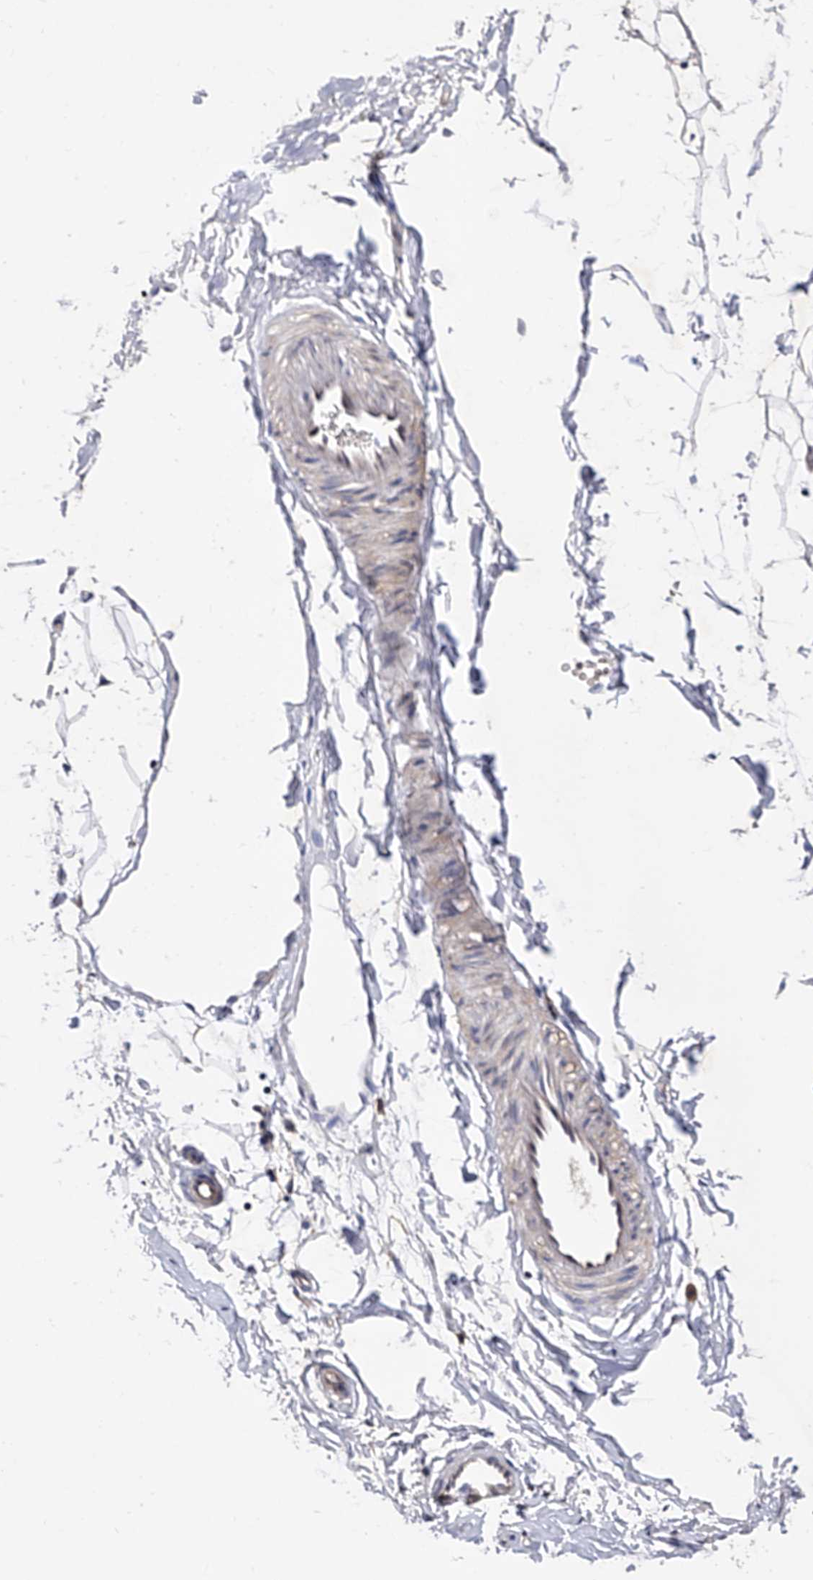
{"staining": {"intensity": "negative", "quantity": "none", "location": "none"}, "tissue": "adipose tissue", "cell_type": "Adipocytes", "image_type": "normal", "snomed": [{"axis": "morphology", "description": "Normal tissue, NOS"}, {"axis": "topography", "description": "Breast"}], "caption": "IHC micrograph of benign adipose tissue: adipose tissue stained with DAB (3,3'-diaminobenzidine) reveals no significant protein positivity in adipocytes. (Stains: DAB (3,3'-diaminobenzidine) IHC with hematoxylin counter stain, Microscopy: brightfield microscopy at high magnification).", "gene": "USP45", "patient": {"sex": "female", "age": 23}}